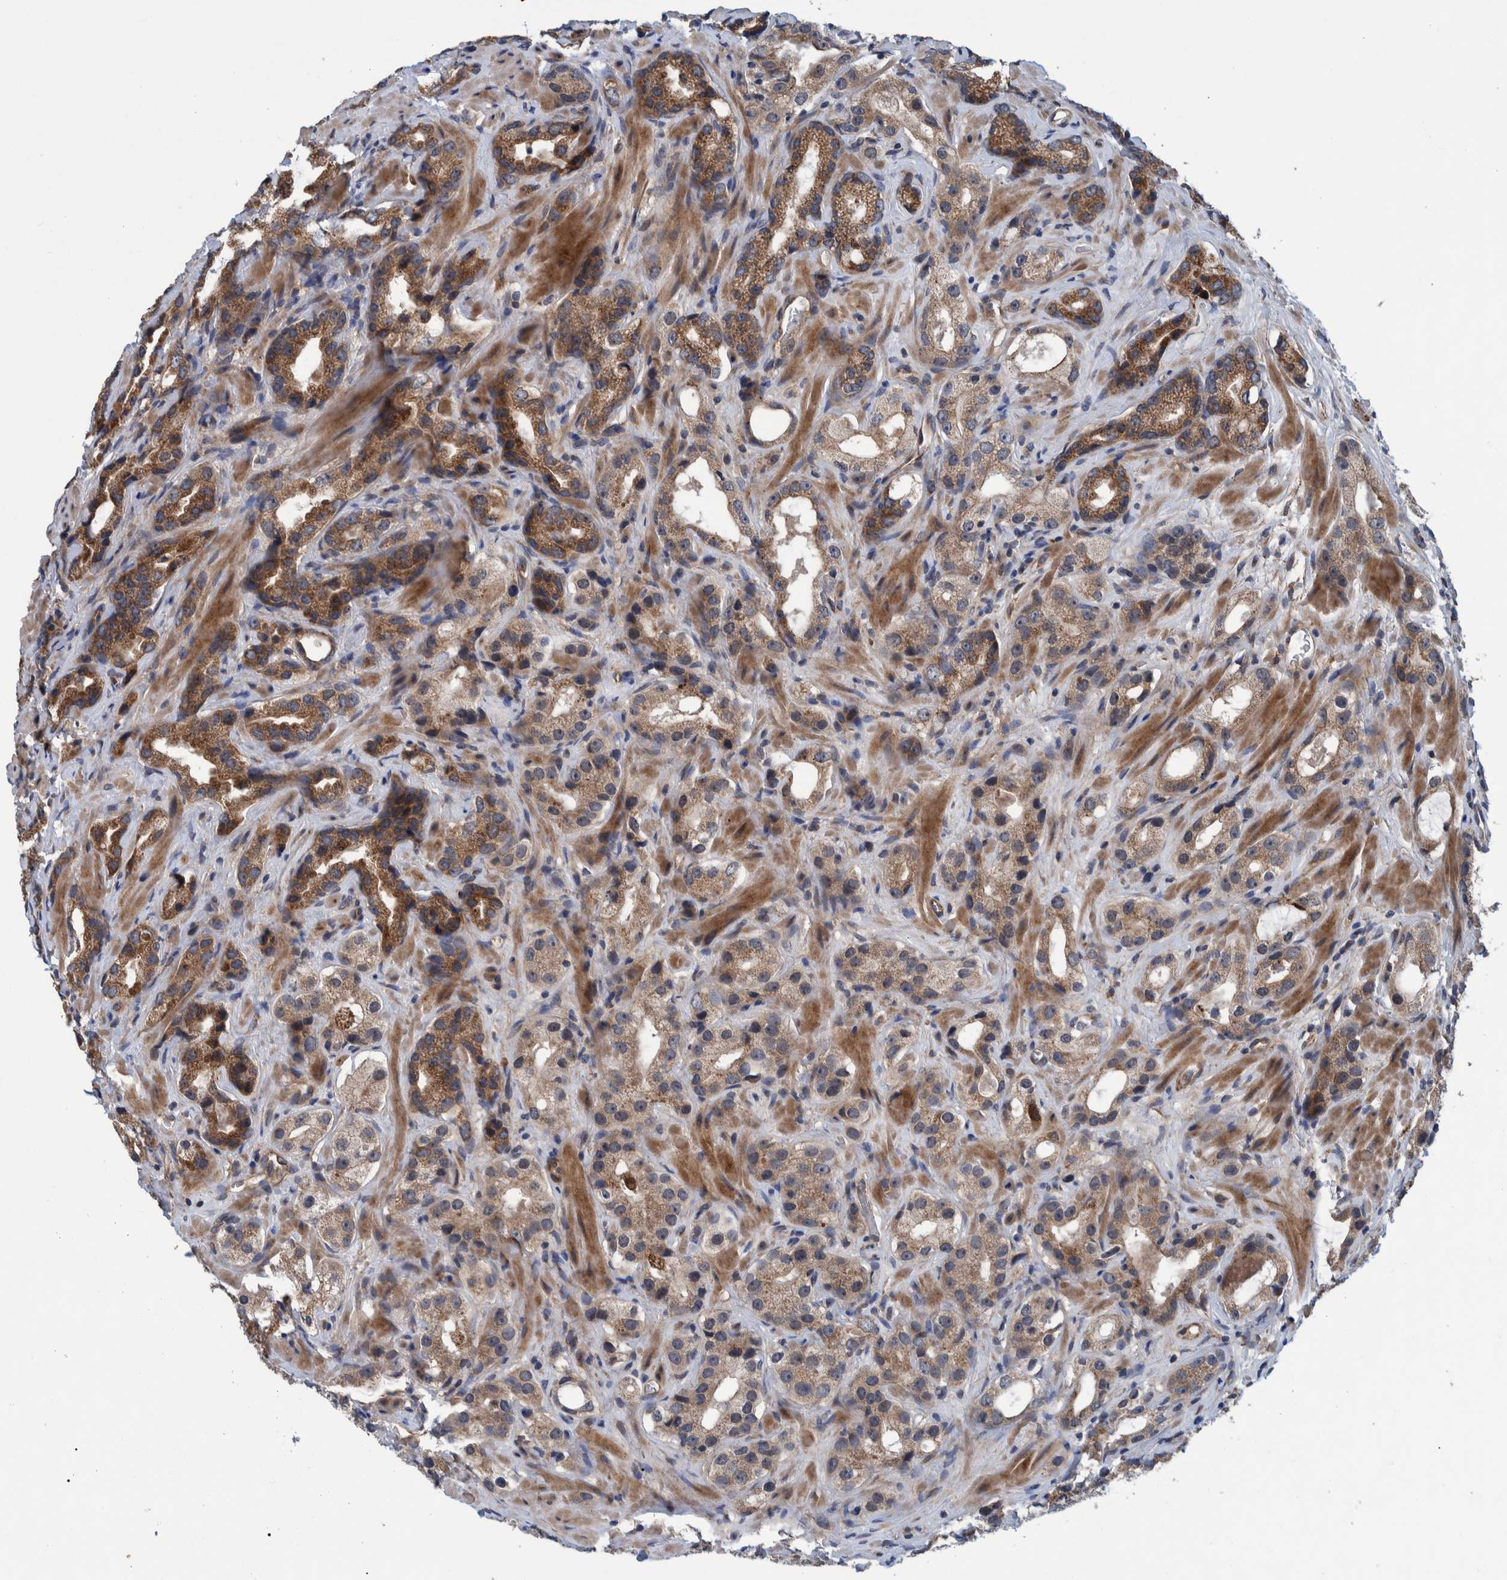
{"staining": {"intensity": "moderate", "quantity": ">75%", "location": "cytoplasmic/membranous"}, "tissue": "prostate cancer", "cell_type": "Tumor cells", "image_type": "cancer", "snomed": [{"axis": "morphology", "description": "Adenocarcinoma, High grade"}, {"axis": "topography", "description": "Prostate"}], "caption": "Immunohistochemical staining of human prostate cancer reveals medium levels of moderate cytoplasmic/membranous staining in about >75% of tumor cells.", "gene": "ITIH3", "patient": {"sex": "male", "age": 63}}